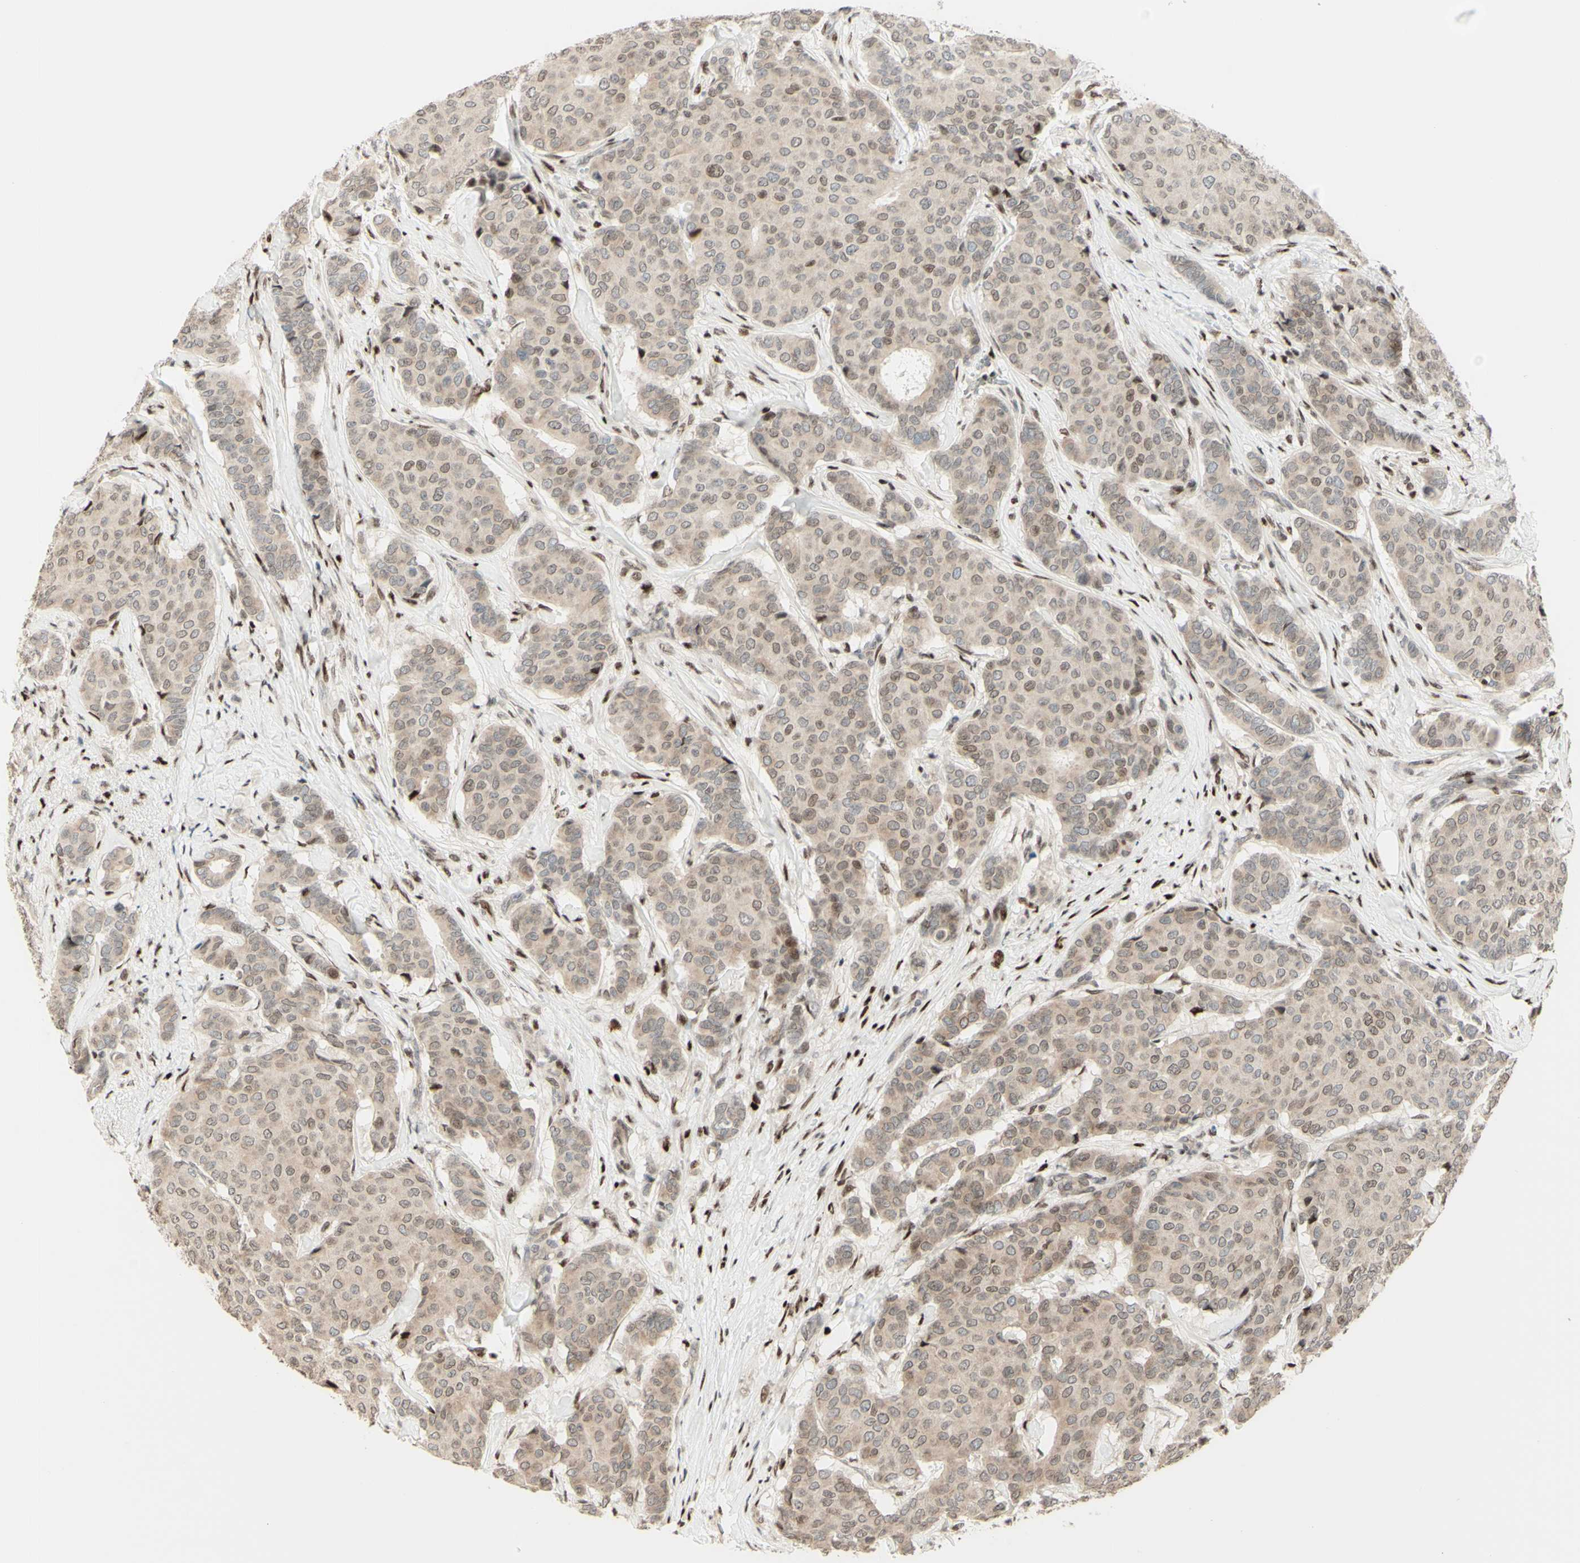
{"staining": {"intensity": "weak", "quantity": ">75%", "location": "cytoplasmic/membranous,nuclear"}, "tissue": "breast cancer", "cell_type": "Tumor cells", "image_type": "cancer", "snomed": [{"axis": "morphology", "description": "Duct carcinoma"}, {"axis": "topography", "description": "Breast"}], "caption": "The histopathology image demonstrates a brown stain indicating the presence of a protein in the cytoplasmic/membranous and nuclear of tumor cells in intraductal carcinoma (breast).", "gene": "CDKL5", "patient": {"sex": "female", "age": 75}}